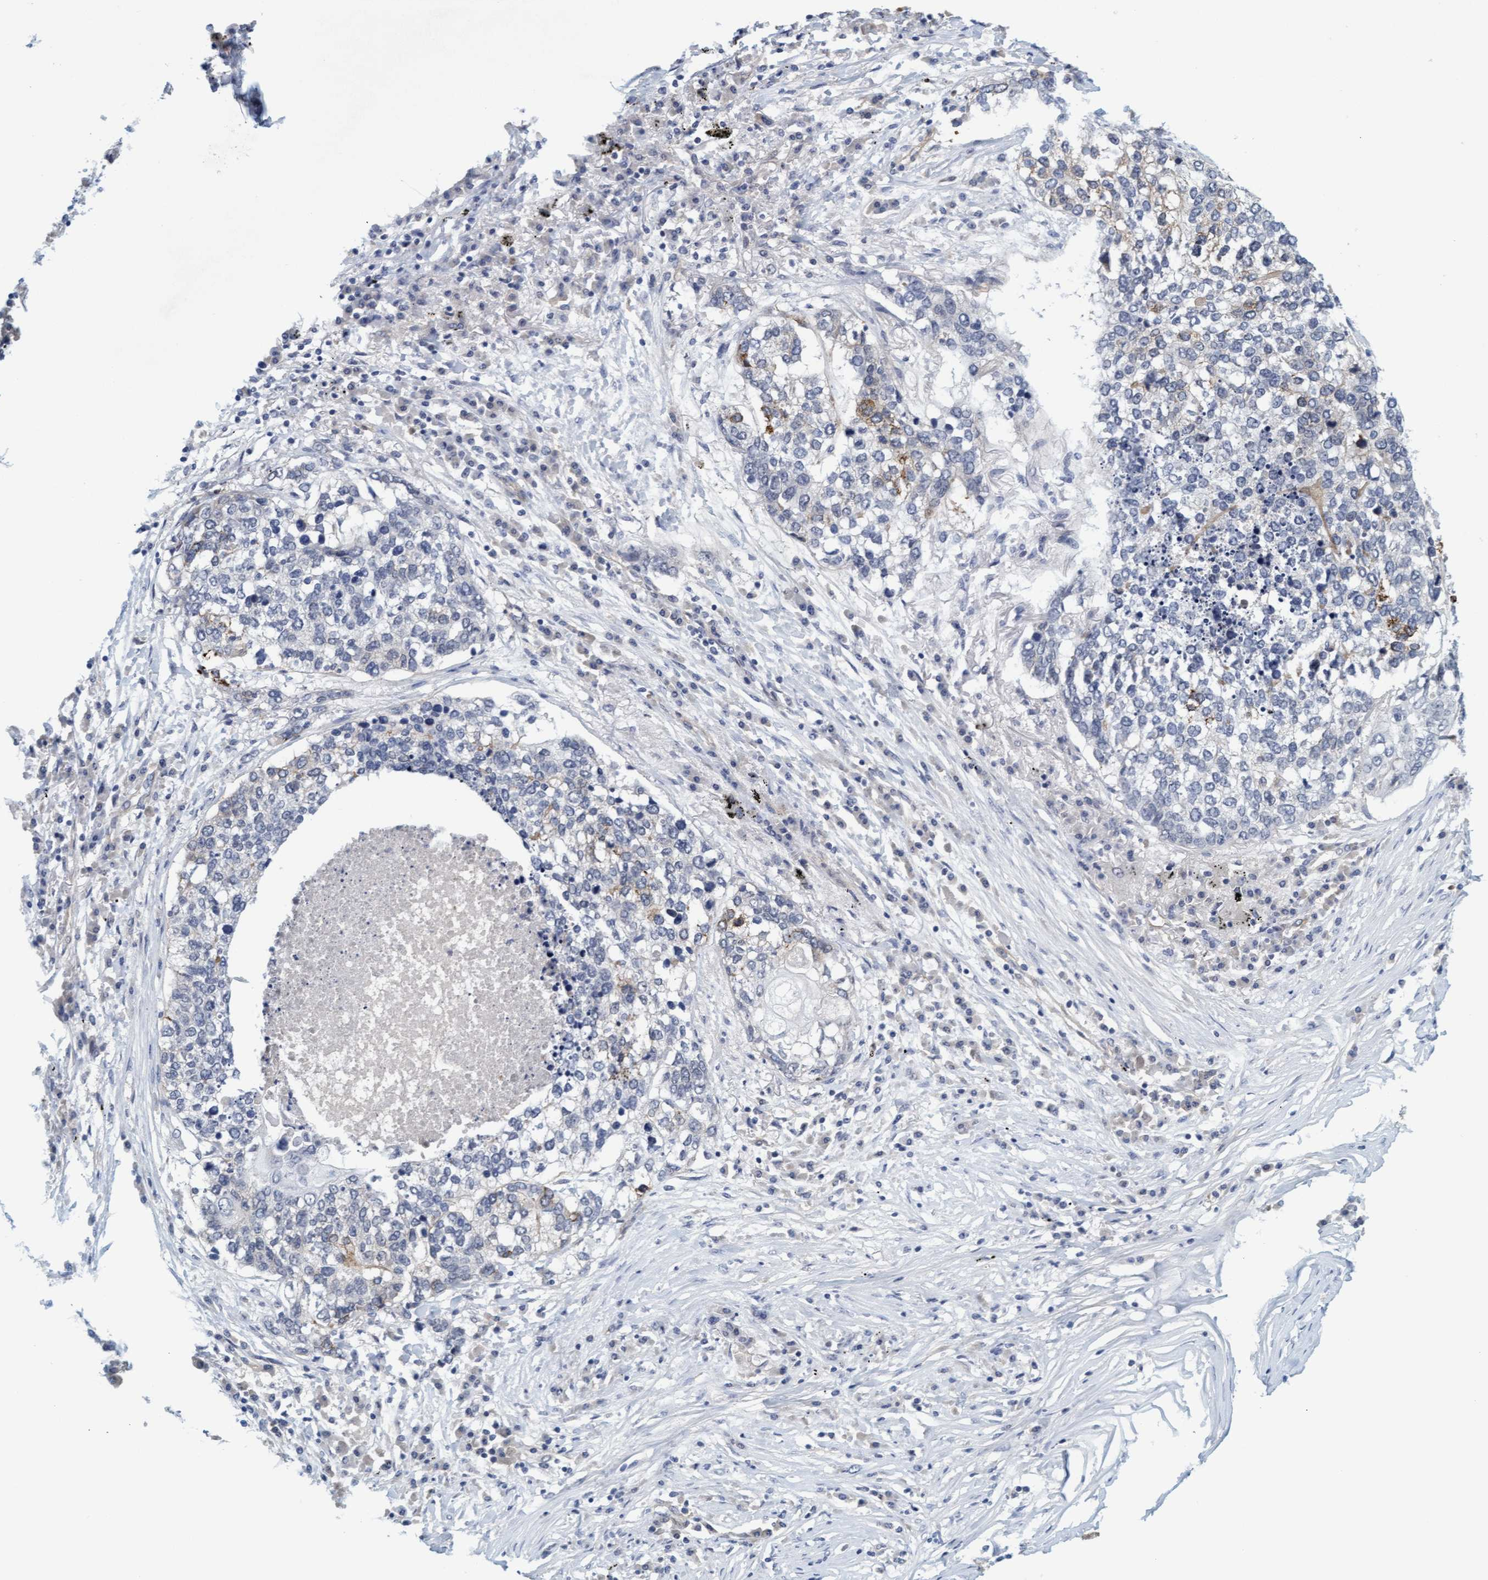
{"staining": {"intensity": "moderate", "quantity": "<25%", "location": "cytoplasmic/membranous"}, "tissue": "lung cancer", "cell_type": "Tumor cells", "image_type": "cancer", "snomed": [{"axis": "morphology", "description": "Squamous cell carcinoma, NOS"}, {"axis": "topography", "description": "Lung"}], "caption": "Squamous cell carcinoma (lung) was stained to show a protein in brown. There is low levels of moderate cytoplasmic/membranous positivity in approximately <25% of tumor cells. Using DAB (brown) and hematoxylin (blue) stains, captured at high magnification using brightfield microscopy.", "gene": "TSTD2", "patient": {"sex": "female", "age": 63}}